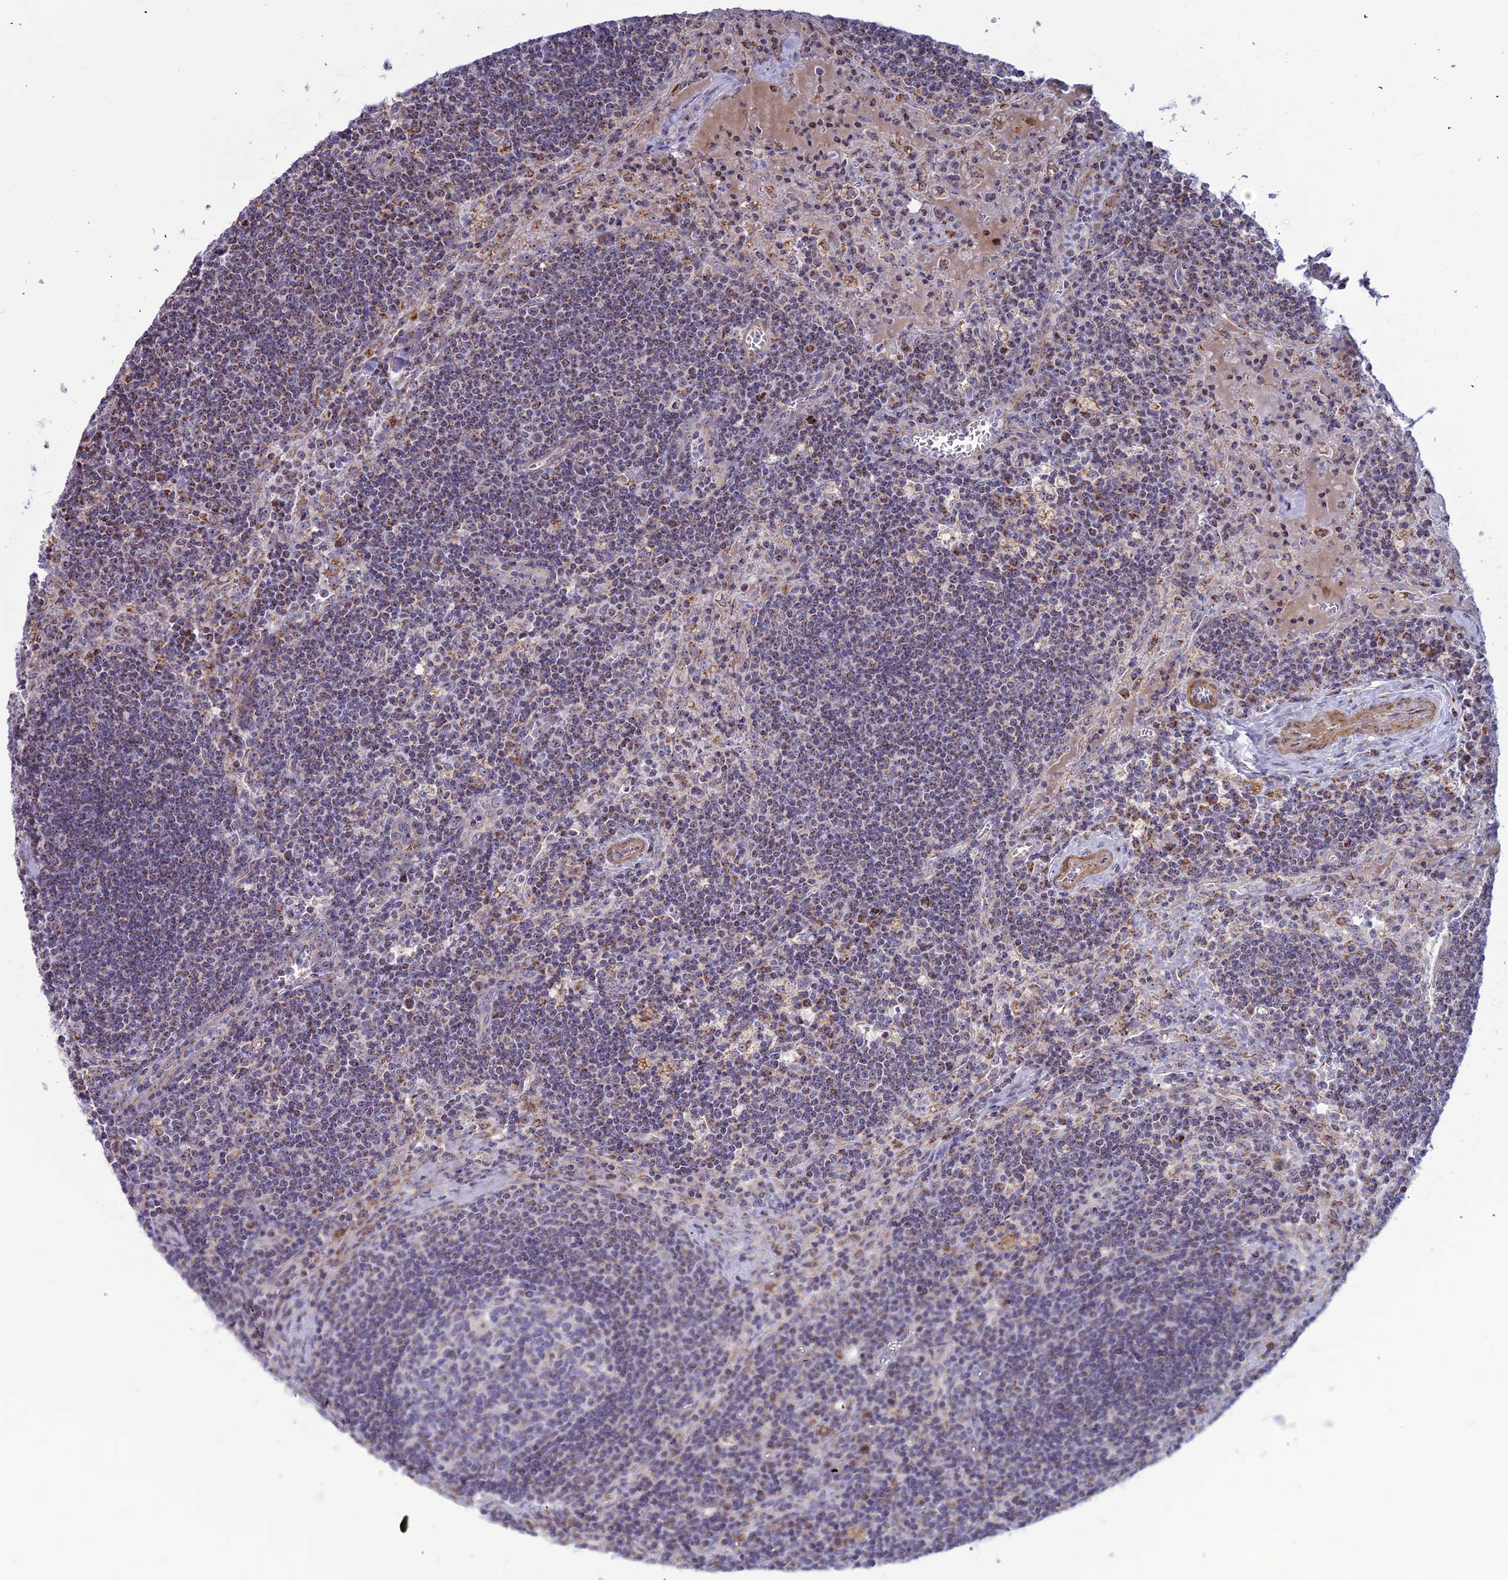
{"staining": {"intensity": "moderate", "quantity": "<25%", "location": "cytoplasmic/membranous"}, "tissue": "lymph node", "cell_type": "Germinal center cells", "image_type": "normal", "snomed": [{"axis": "morphology", "description": "Normal tissue, NOS"}, {"axis": "topography", "description": "Lymph node"}], "caption": "Lymph node stained for a protein (brown) shows moderate cytoplasmic/membranous positive positivity in about <25% of germinal center cells.", "gene": "SLC35F4", "patient": {"sex": "male", "age": 58}}